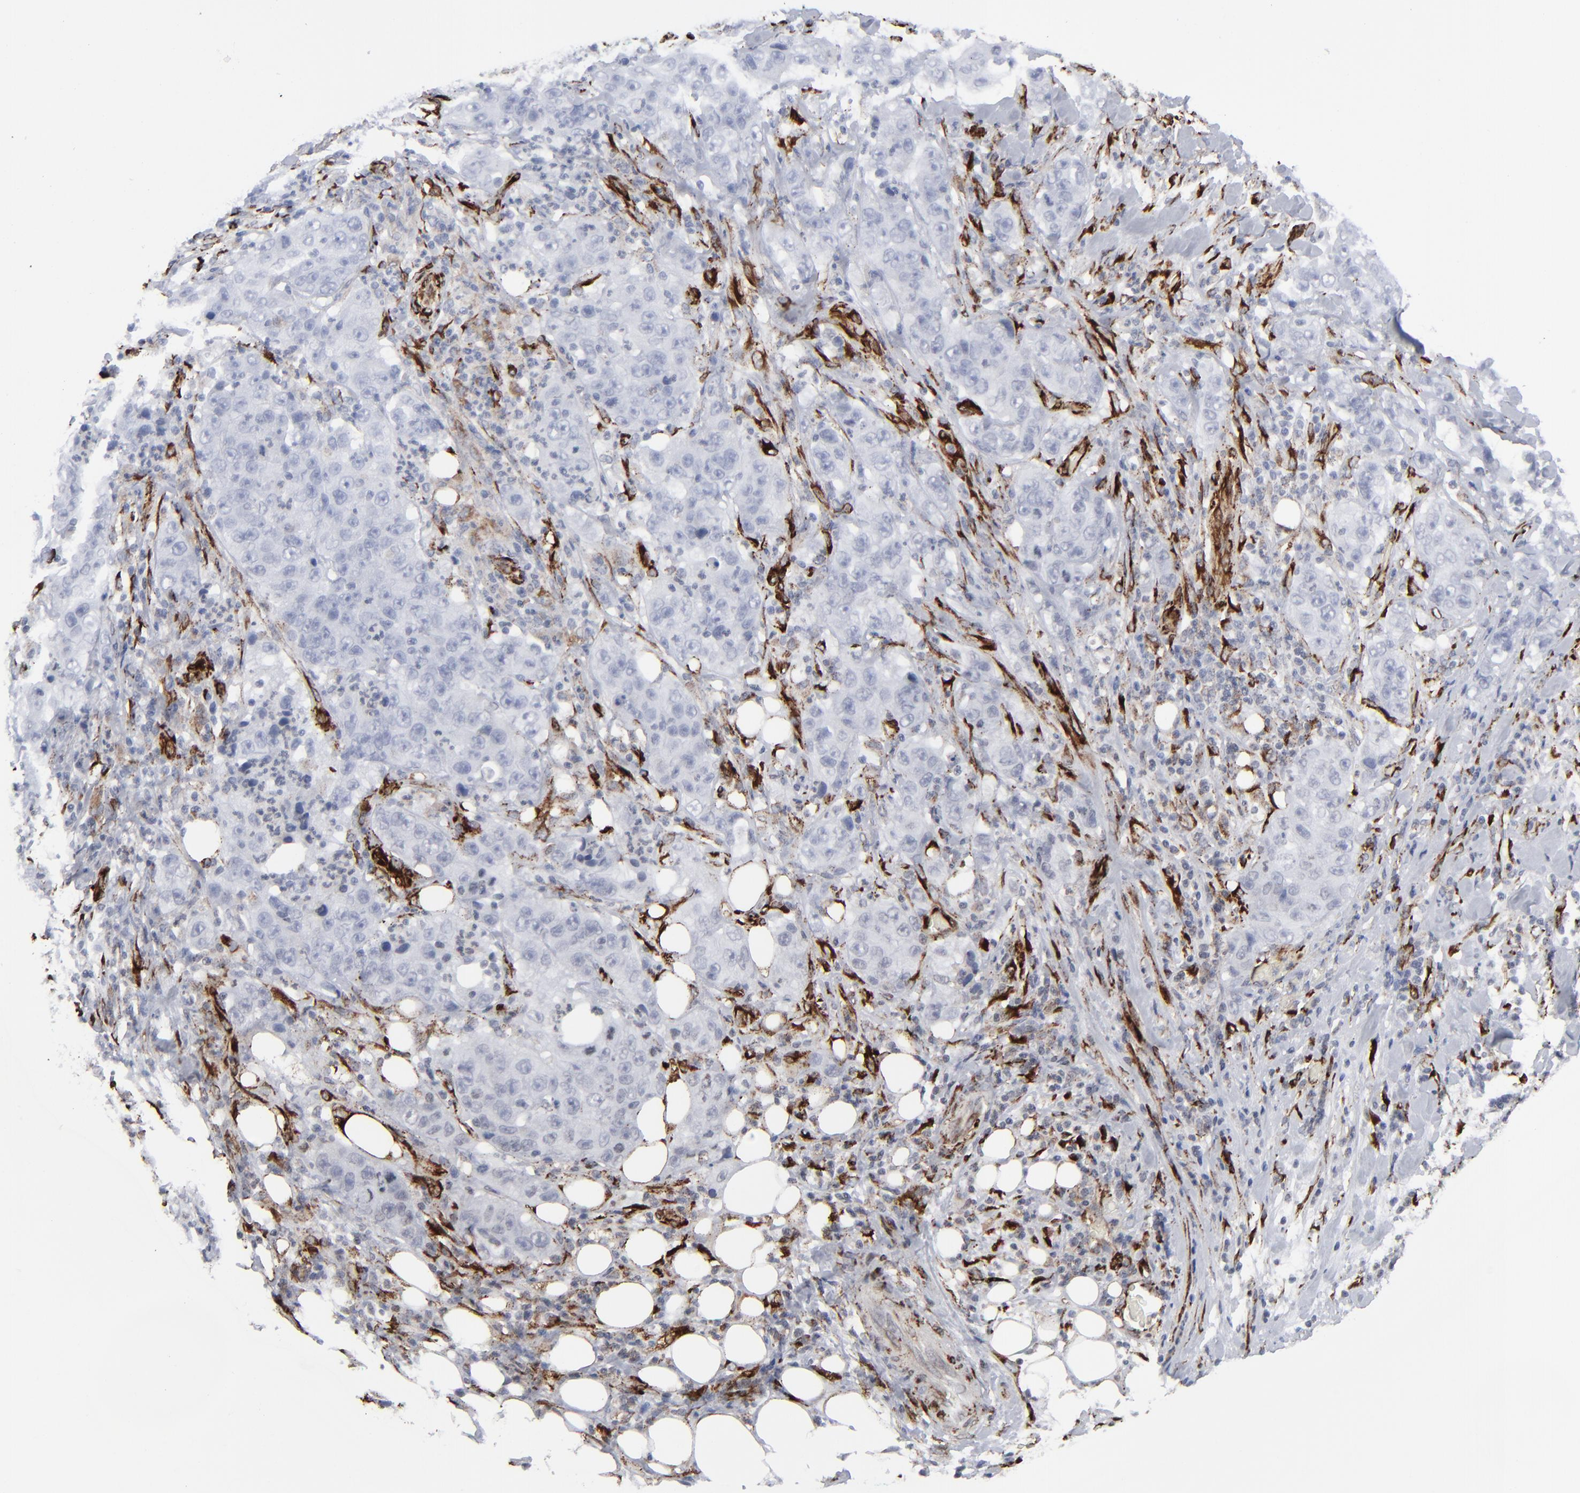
{"staining": {"intensity": "negative", "quantity": "none", "location": "none"}, "tissue": "lung cancer", "cell_type": "Tumor cells", "image_type": "cancer", "snomed": [{"axis": "morphology", "description": "Squamous cell carcinoma, NOS"}, {"axis": "topography", "description": "Lung"}], "caption": "The photomicrograph displays no significant positivity in tumor cells of squamous cell carcinoma (lung).", "gene": "SPARC", "patient": {"sex": "male", "age": 64}}